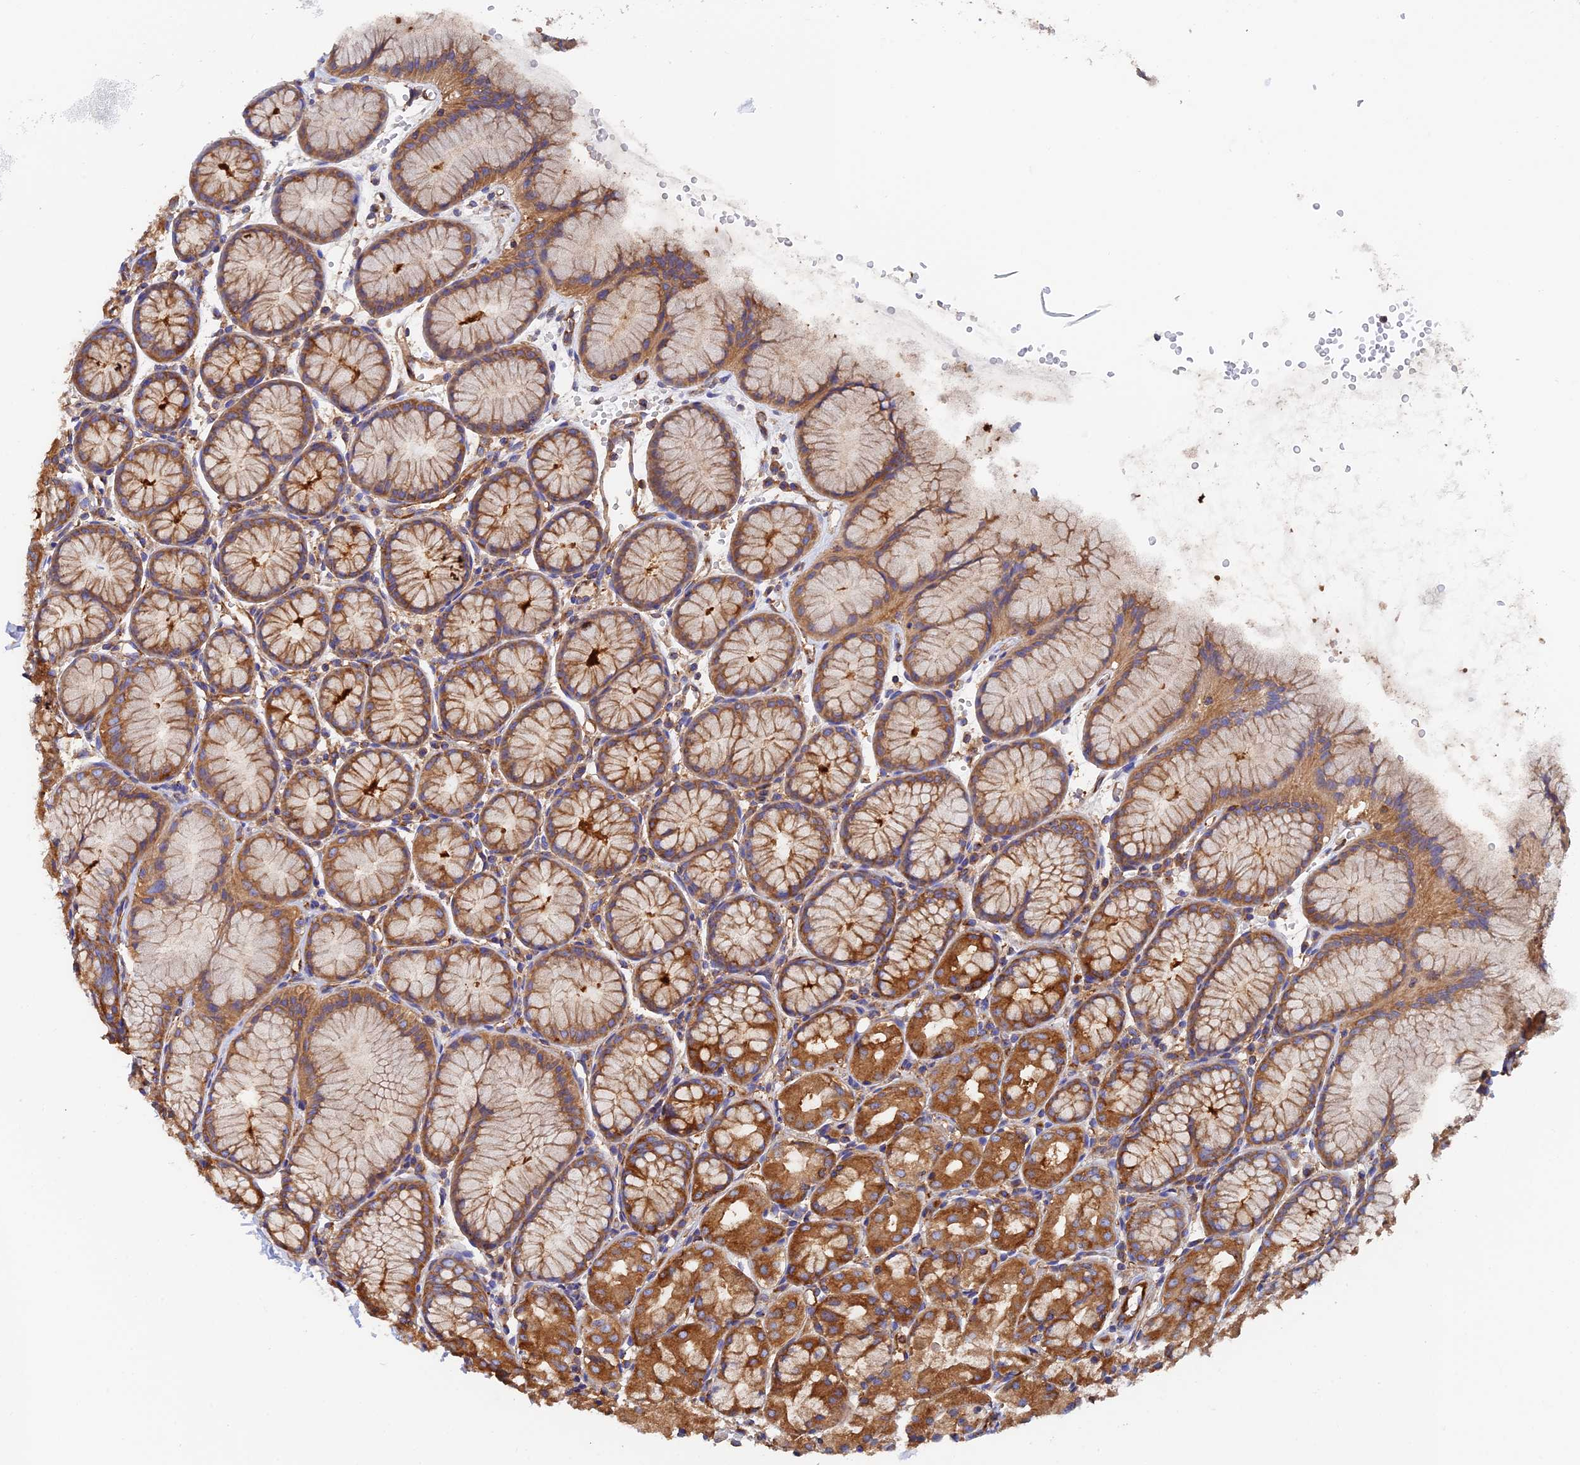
{"staining": {"intensity": "strong", "quantity": ">75%", "location": "cytoplasmic/membranous"}, "tissue": "stomach", "cell_type": "Glandular cells", "image_type": "normal", "snomed": [{"axis": "morphology", "description": "Normal tissue, NOS"}, {"axis": "topography", "description": "Stomach, upper"}], "caption": "Brown immunohistochemical staining in unremarkable stomach exhibits strong cytoplasmic/membranous expression in approximately >75% of glandular cells.", "gene": "DCTN2", "patient": {"sex": "male", "age": 47}}